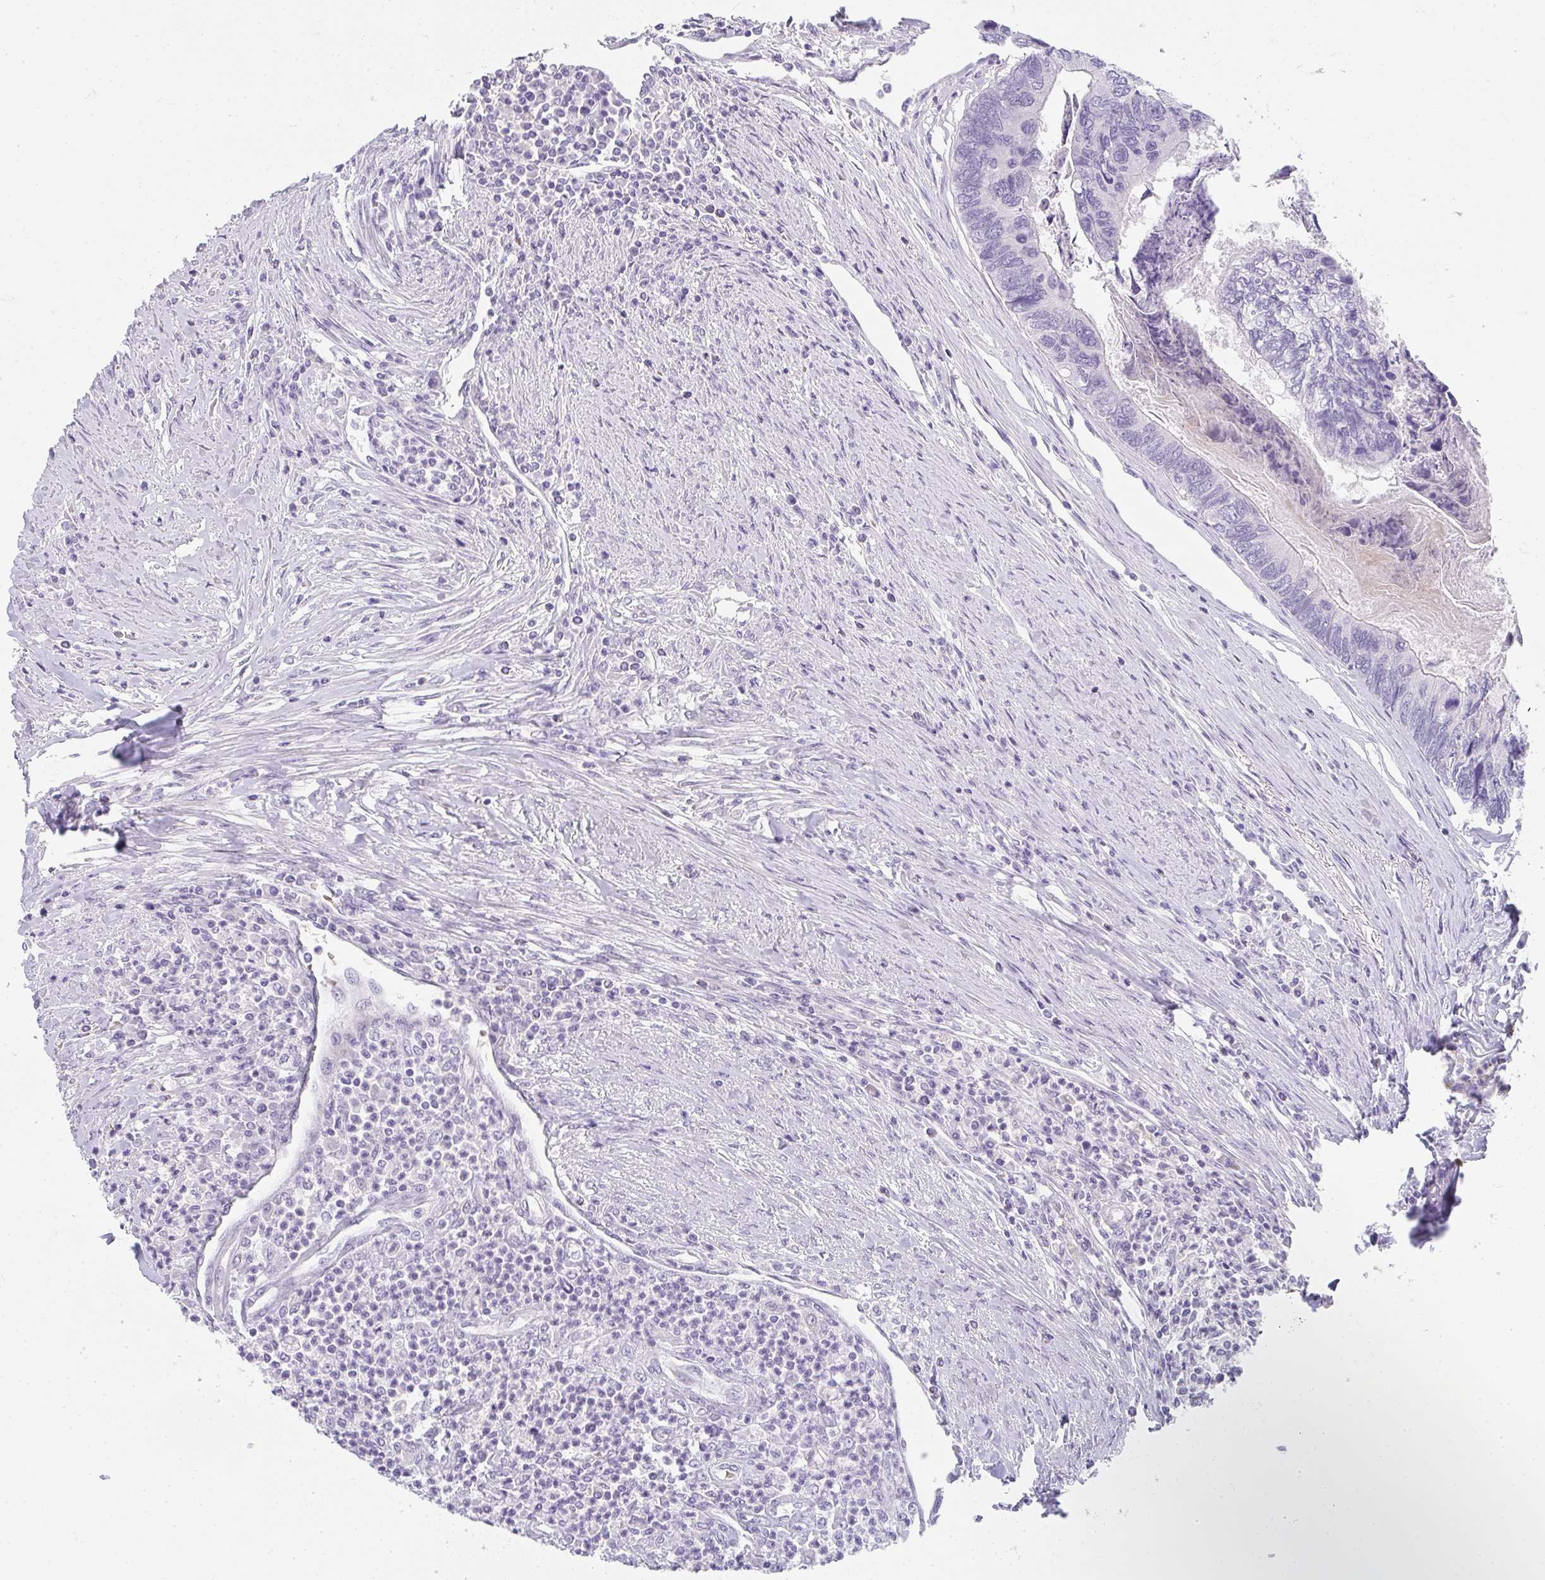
{"staining": {"intensity": "negative", "quantity": "none", "location": "none"}, "tissue": "colorectal cancer", "cell_type": "Tumor cells", "image_type": "cancer", "snomed": [{"axis": "morphology", "description": "Adenocarcinoma, NOS"}, {"axis": "topography", "description": "Colon"}], "caption": "Immunohistochemistry (IHC) photomicrograph of colorectal cancer (adenocarcinoma) stained for a protein (brown), which displays no positivity in tumor cells. (DAB immunohistochemistry (IHC) visualized using brightfield microscopy, high magnification).", "gene": "NEU2", "patient": {"sex": "female", "age": 67}}